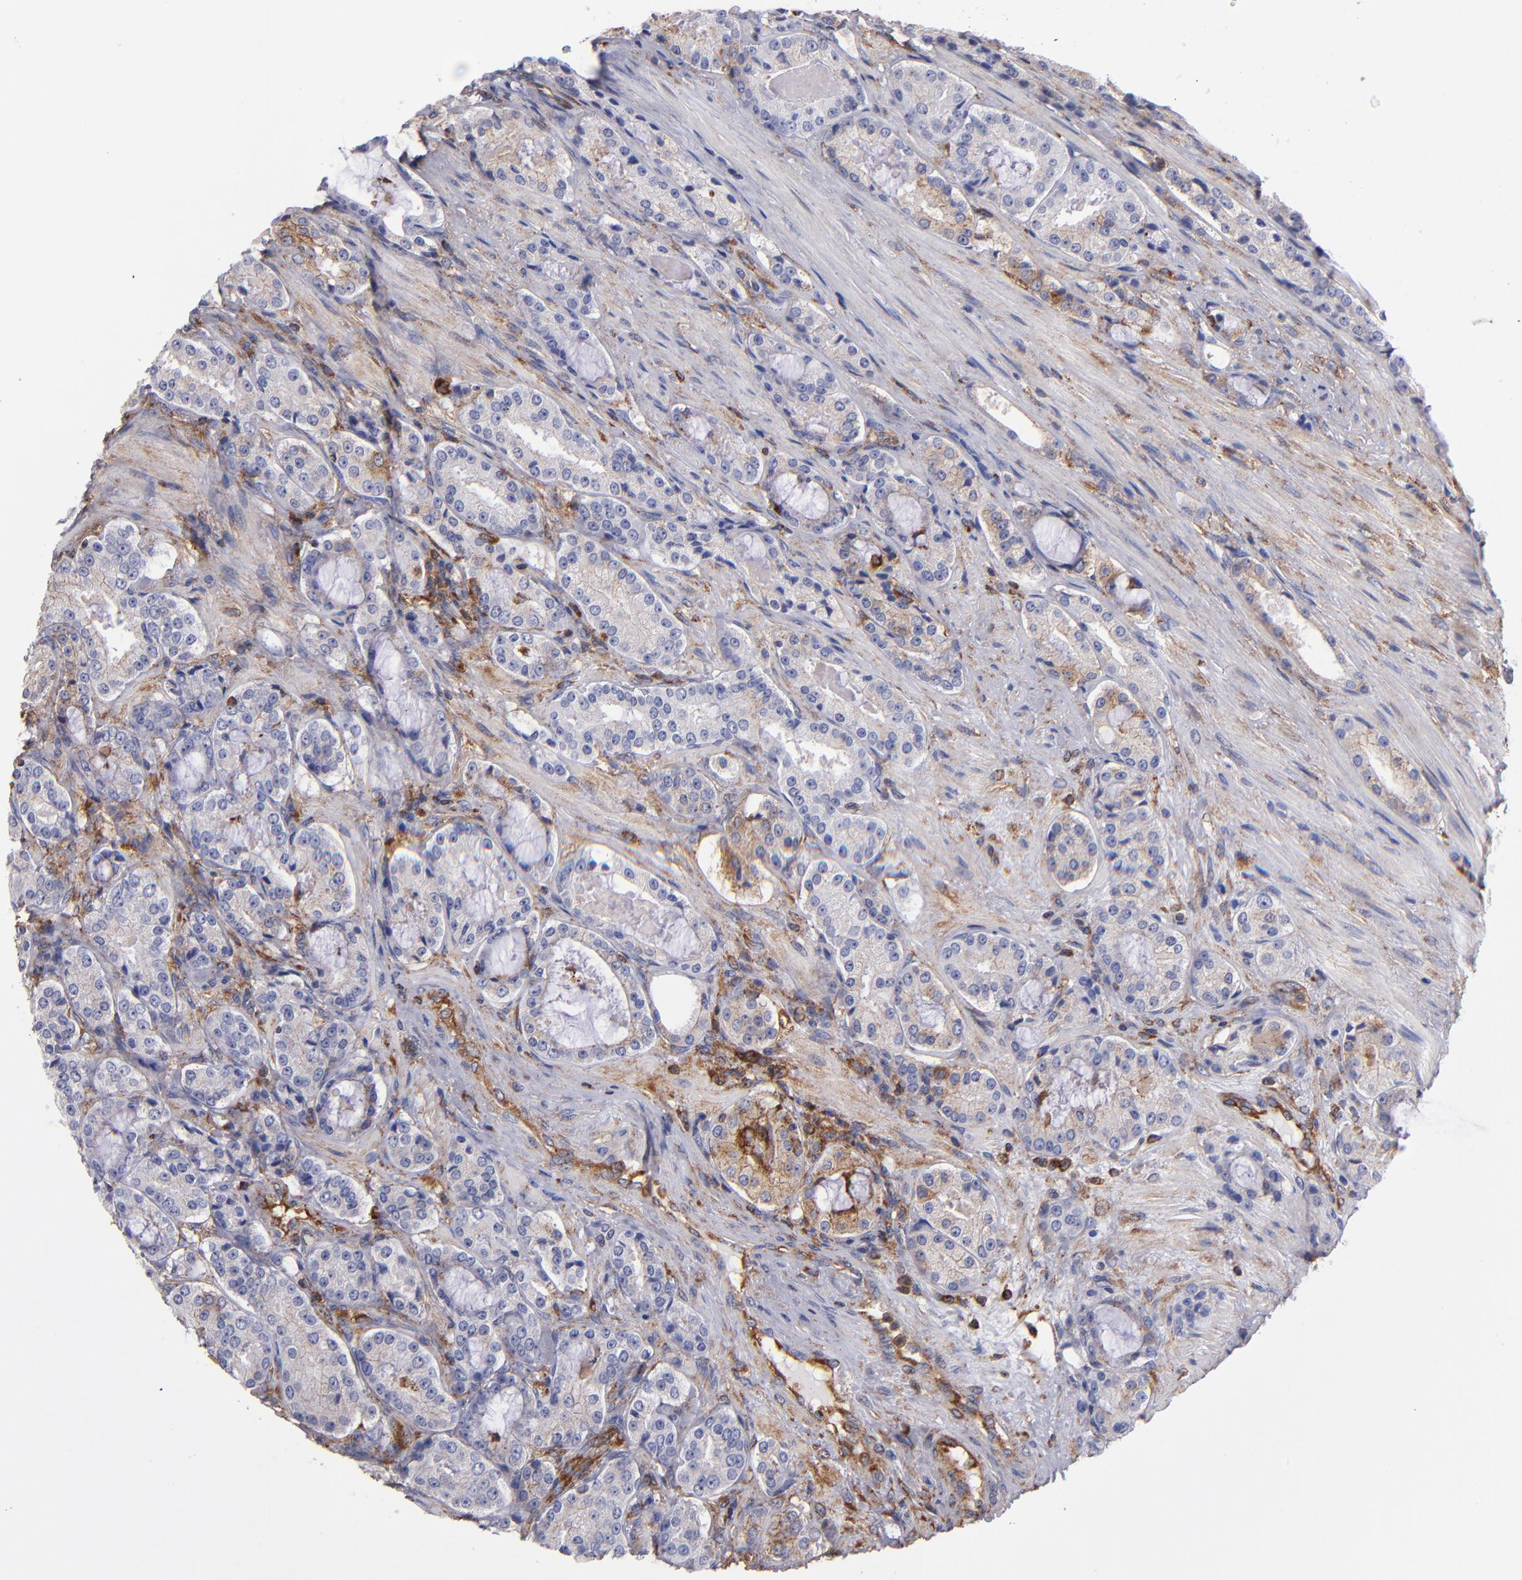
{"staining": {"intensity": "negative", "quantity": "none", "location": "none"}, "tissue": "prostate cancer", "cell_type": "Tumor cells", "image_type": "cancer", "snomed": [{"axis": "morphology", "description": "Adenocarcinoma, High grade"}, {"axis": "topography", "description": "Prostate"}], "caption": "Tumor cells show no significant staining in prostate cancer (adenocarcinoma (high-grade)).", "gene": "MVP", "patient": {"sex": "male", "age": 72}}